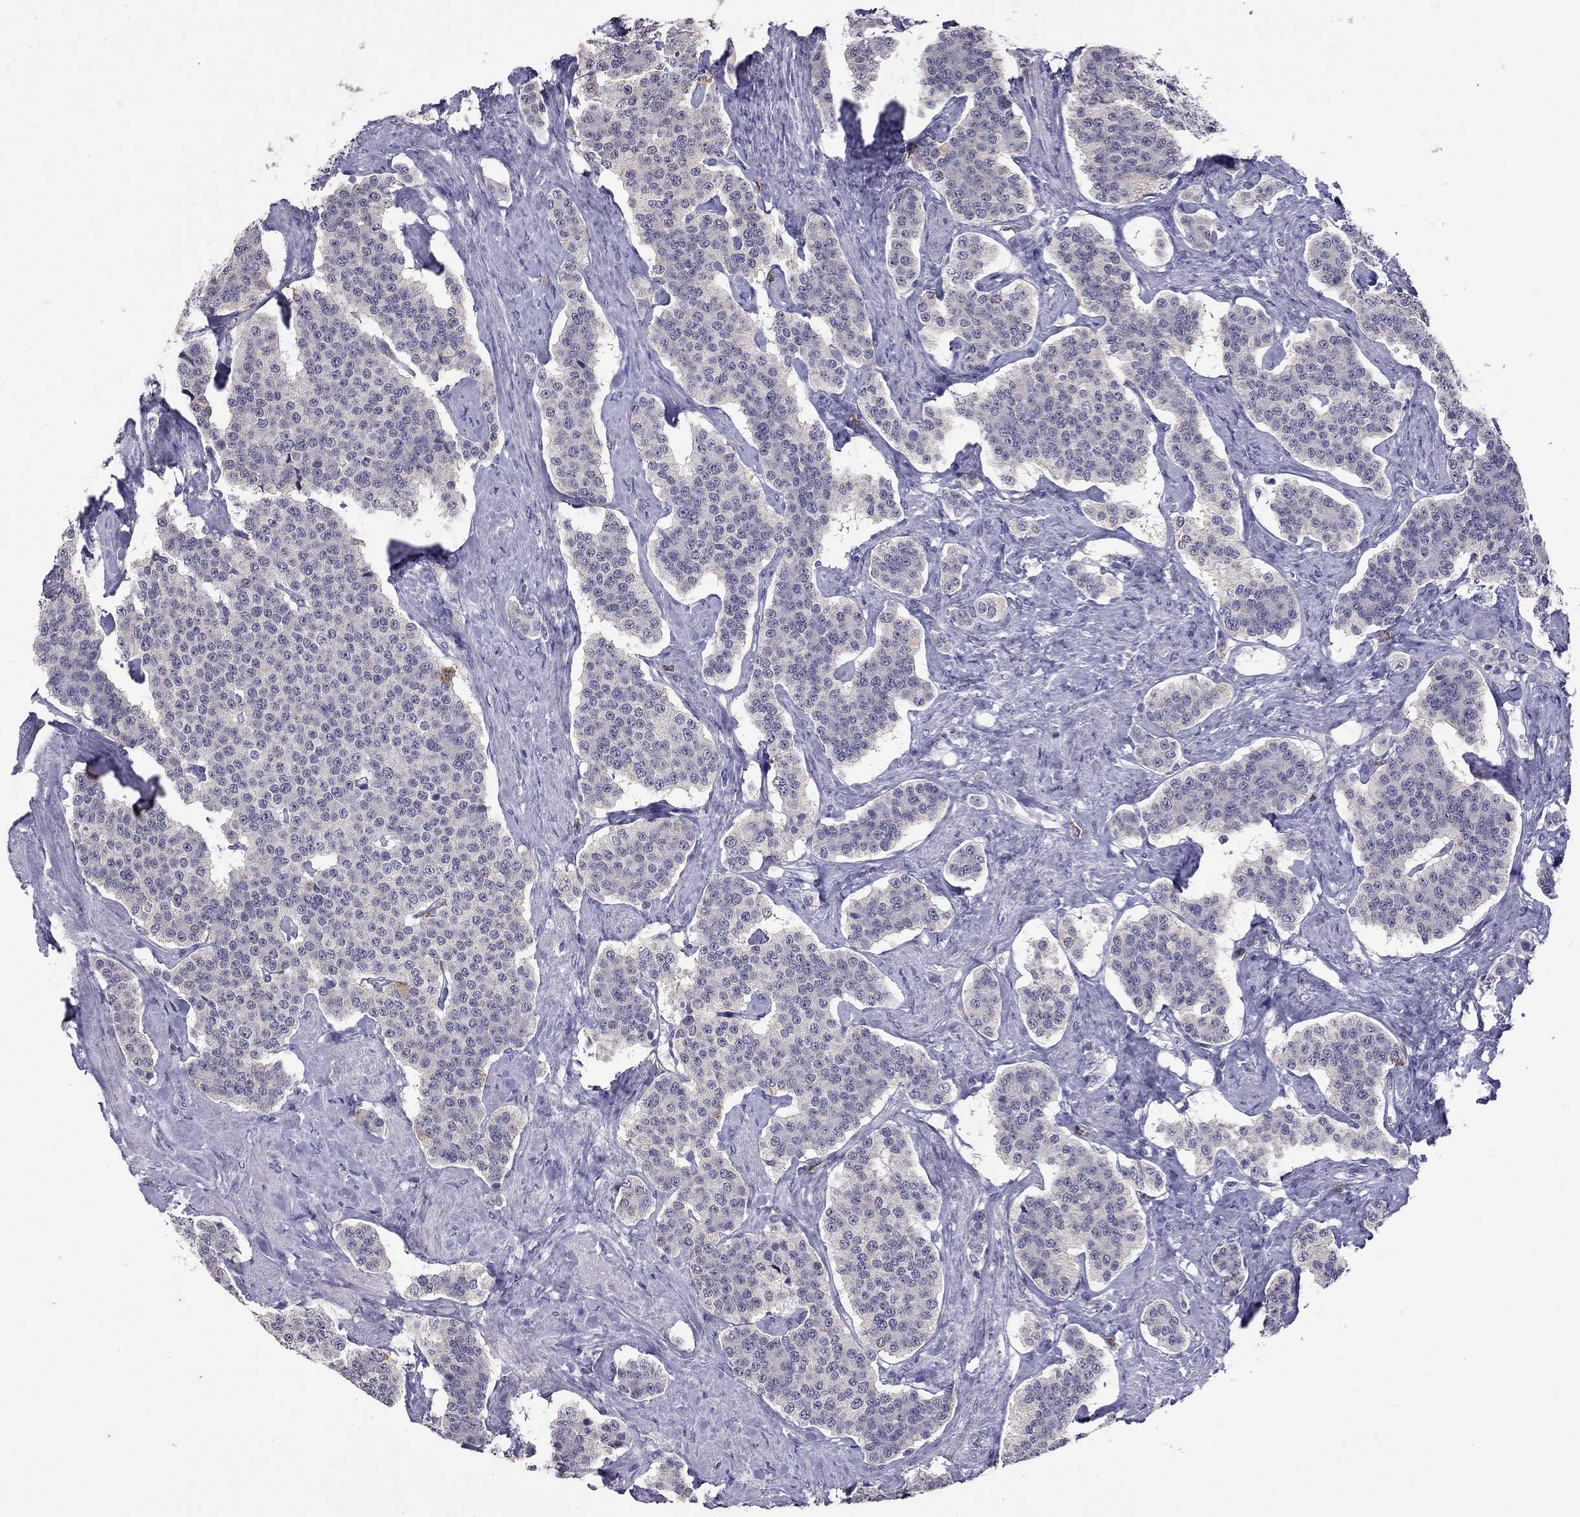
{"staining": {"intensity": "negative", "quantity": "none", "location": "none"}, "tissue": "carcinoid", "cell_type": "Tumor cells", "image_type": "cancer", "snomed": [{"axis": "morphology", "description": "Carcinoid, malignant, NOS"}, {"axis": "topography", "description": "Small intestine"}], "caption": "Malignant carcinoid was stained to show a protein in brown. There is no significant positivity in tumor cells. (DAB (3,3'-diaminobenzidine) immunohistochemistry (IHC) visualized using brightfield microscopy, high magnification).", "gene": "WNK3", "patient": {"sex": "female", "age": 58}}